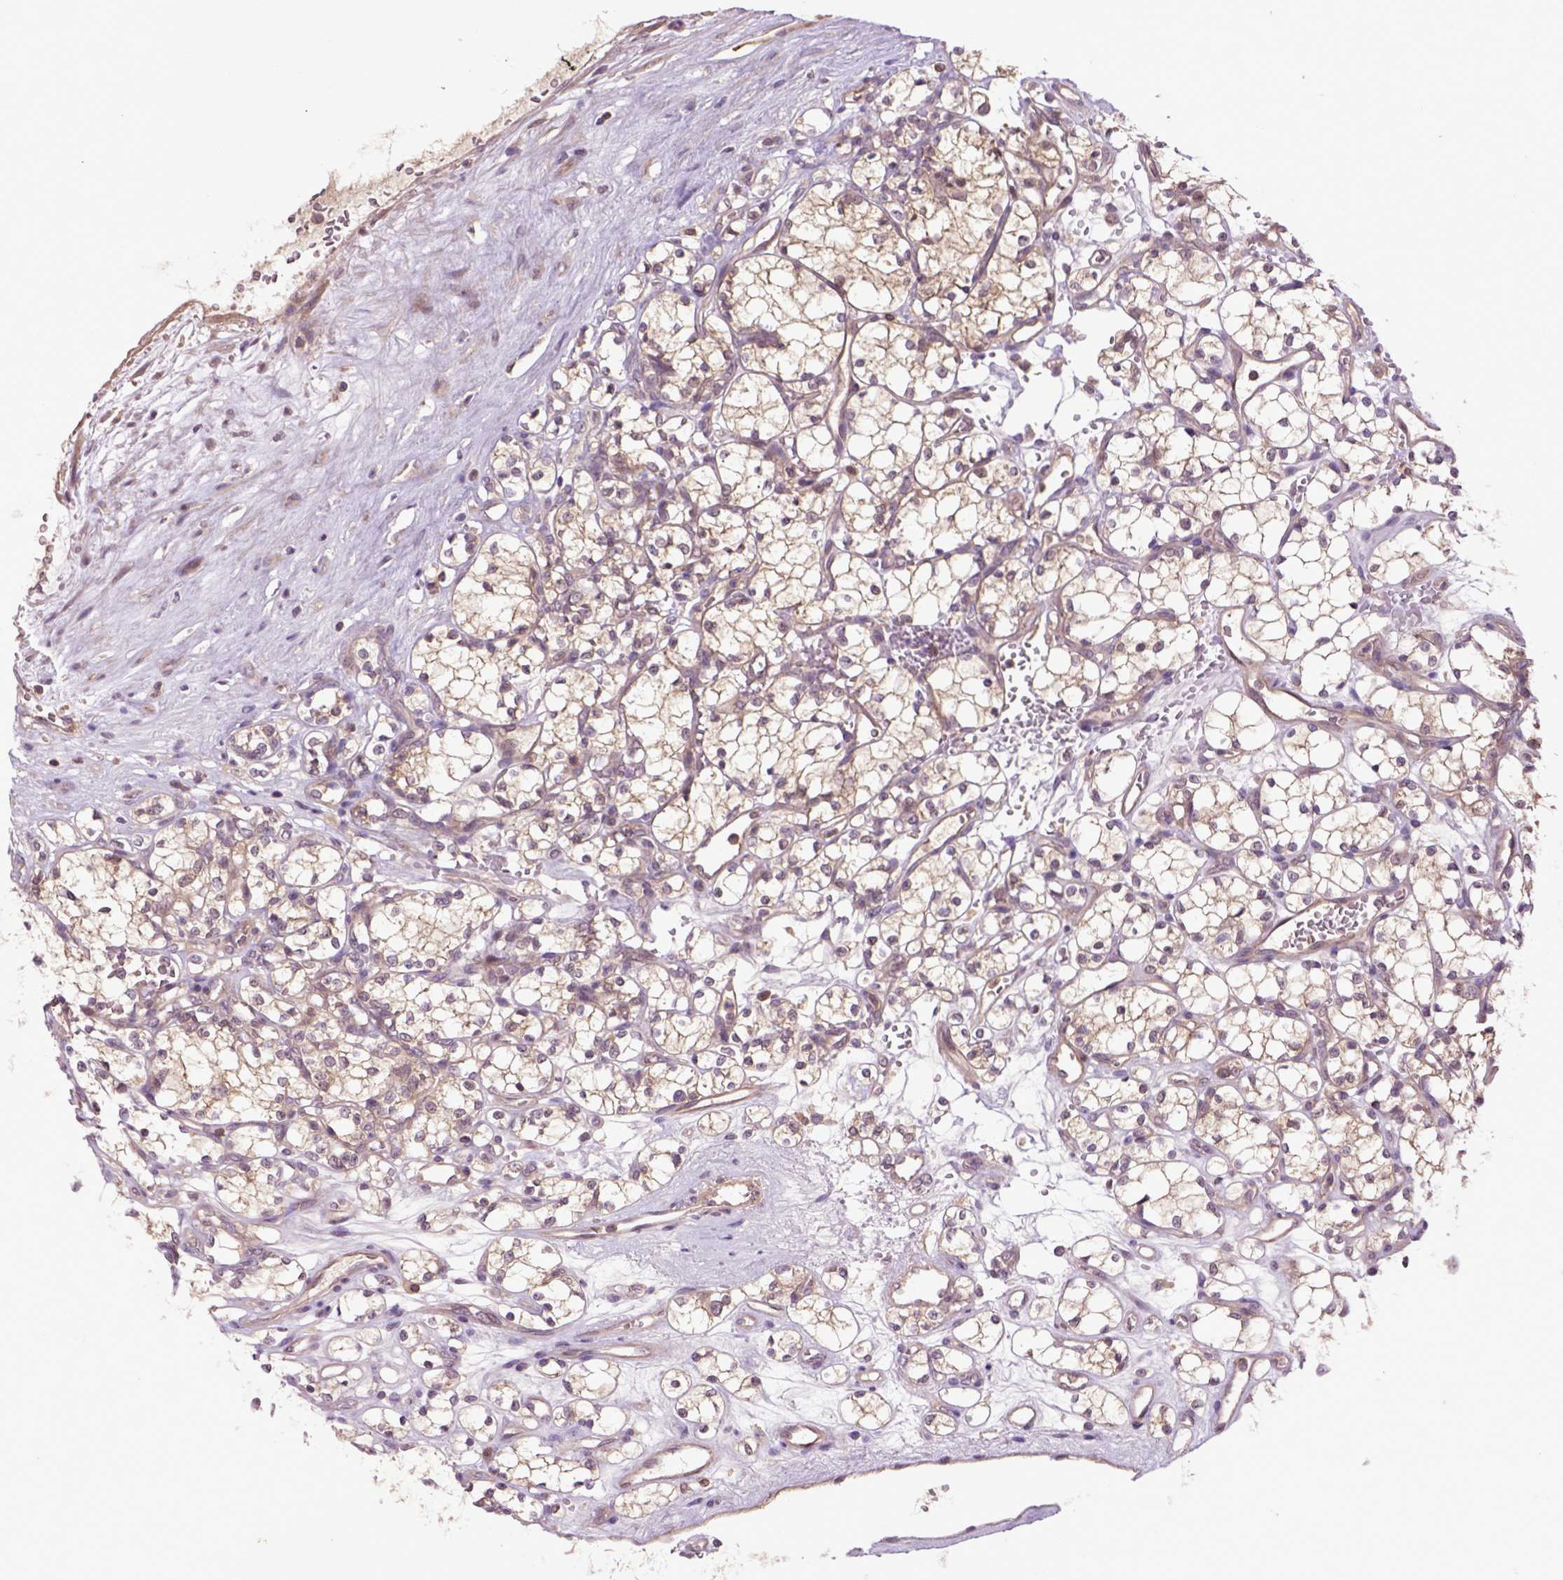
{"staining": {"intensity": "moderate", "quantity": ">75%", "location": "cytoplasmic/membranous"}, "tissue": "renal cancer", "cell_type": "Tumor cells", "image_type": "cancer", "snomed": [{"axis": "morphology", "description": "Adenocarcinoma, NOS"}, {"axis": "topography", "description": "Kidney"}], "caption": "An image of adenocarcinoma (renal) stained for a protein shows moderate cytoplasmic/membranous brown staining in tumor cells.", "gene": "HSPBP1", "patient": {"sex": "female", "age": 69}}